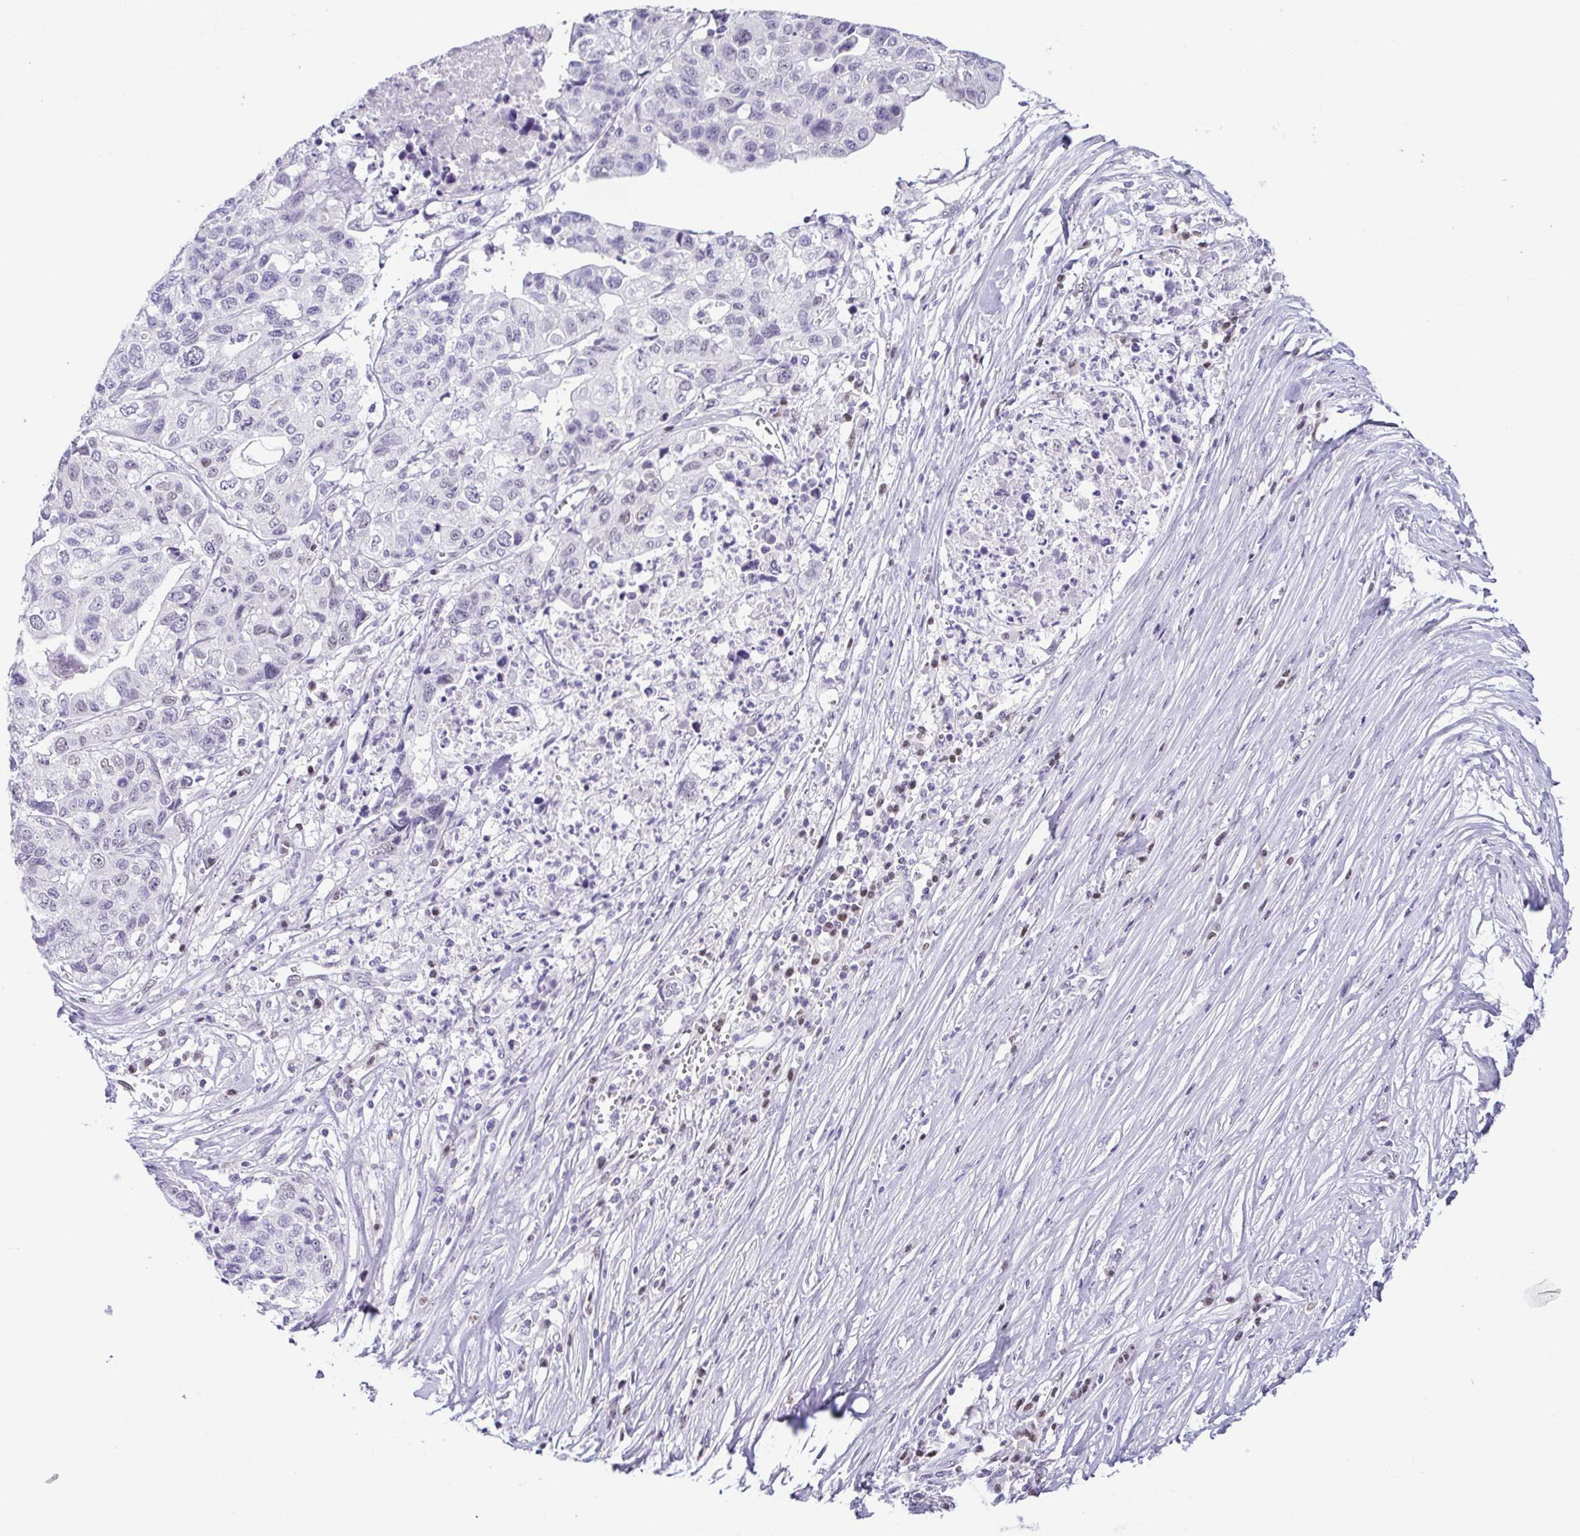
{"staining": {"intensity": "negative", "quantity": "none", "location": "none"}, "tissue": "stomach cancer", "cell_type": "Tumor cells", "image_type": "cancer", "snomed": [{"axis": "morphology", "description": "Adenocarcinoma, NOS"}, {"axis": "topography", "description": "Stomach, upper"}], "caption": "Photomicrograph shows no significant protein staining in tumor cells of stomach cancer. (DAB immunohistochemistry with hematoxylin counter stain).", "gene": "TCF3", "patient": {"sex": "female", "age": 67}}